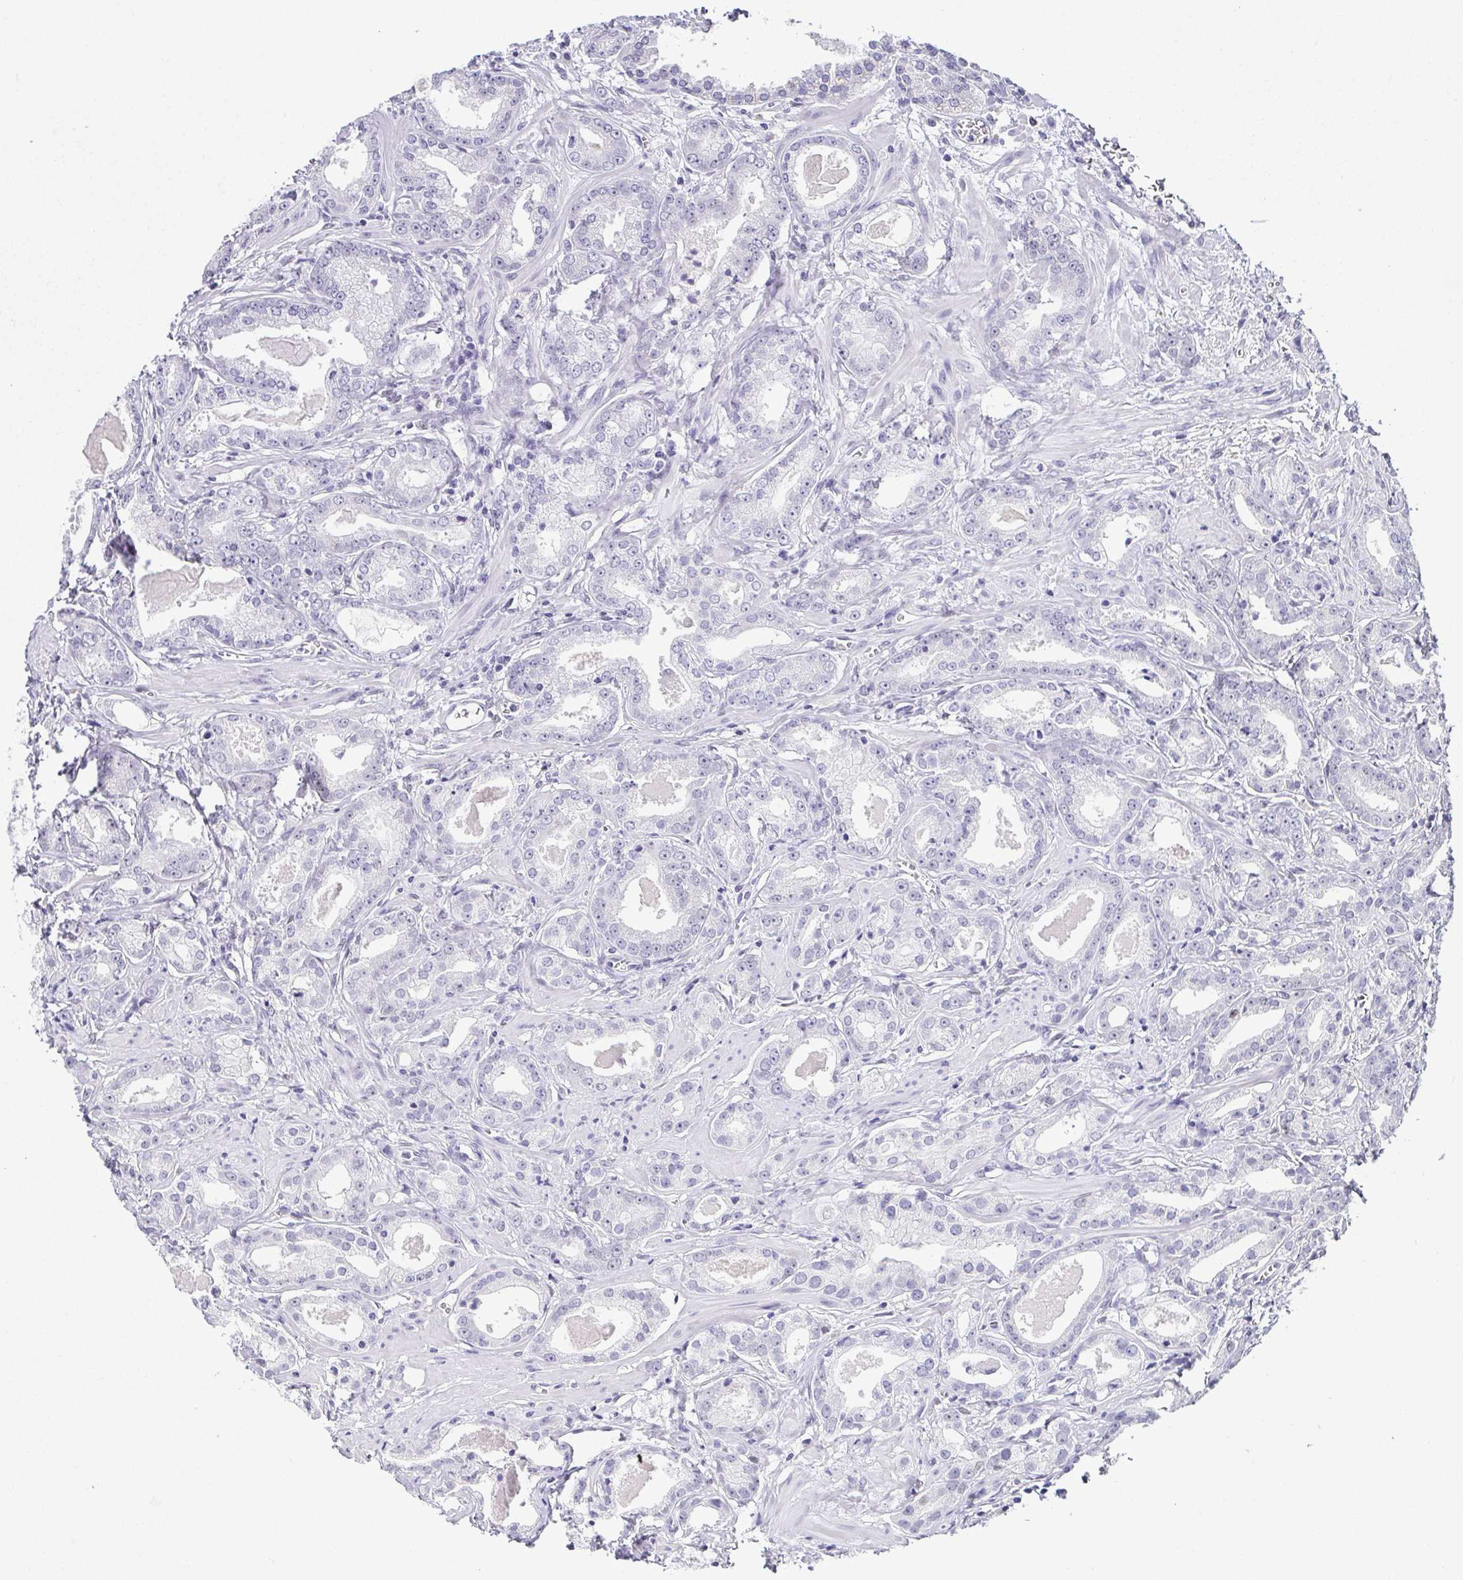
{"staining": {"intensity": "negative", "quantity": "none", "location": "none"}, "tissue": "prostate cancer", "cell_type": "Tumor cells", "image_type": "cancer", "snomed": [{"axis": "morphology", "description": "Adenocarcinoma, NOS"}, {"axis": "morphology", "description": "Adenocarcinoma, Low grade"}, {"axis": "topography", "description": "Prostate"}], "caption": "Human prostate cancer stained for a protein using immunohistochemistry displays no positivity in tumor cells.", "gene": "TCF3", "patient": {"sex": "male", "age": 64}}